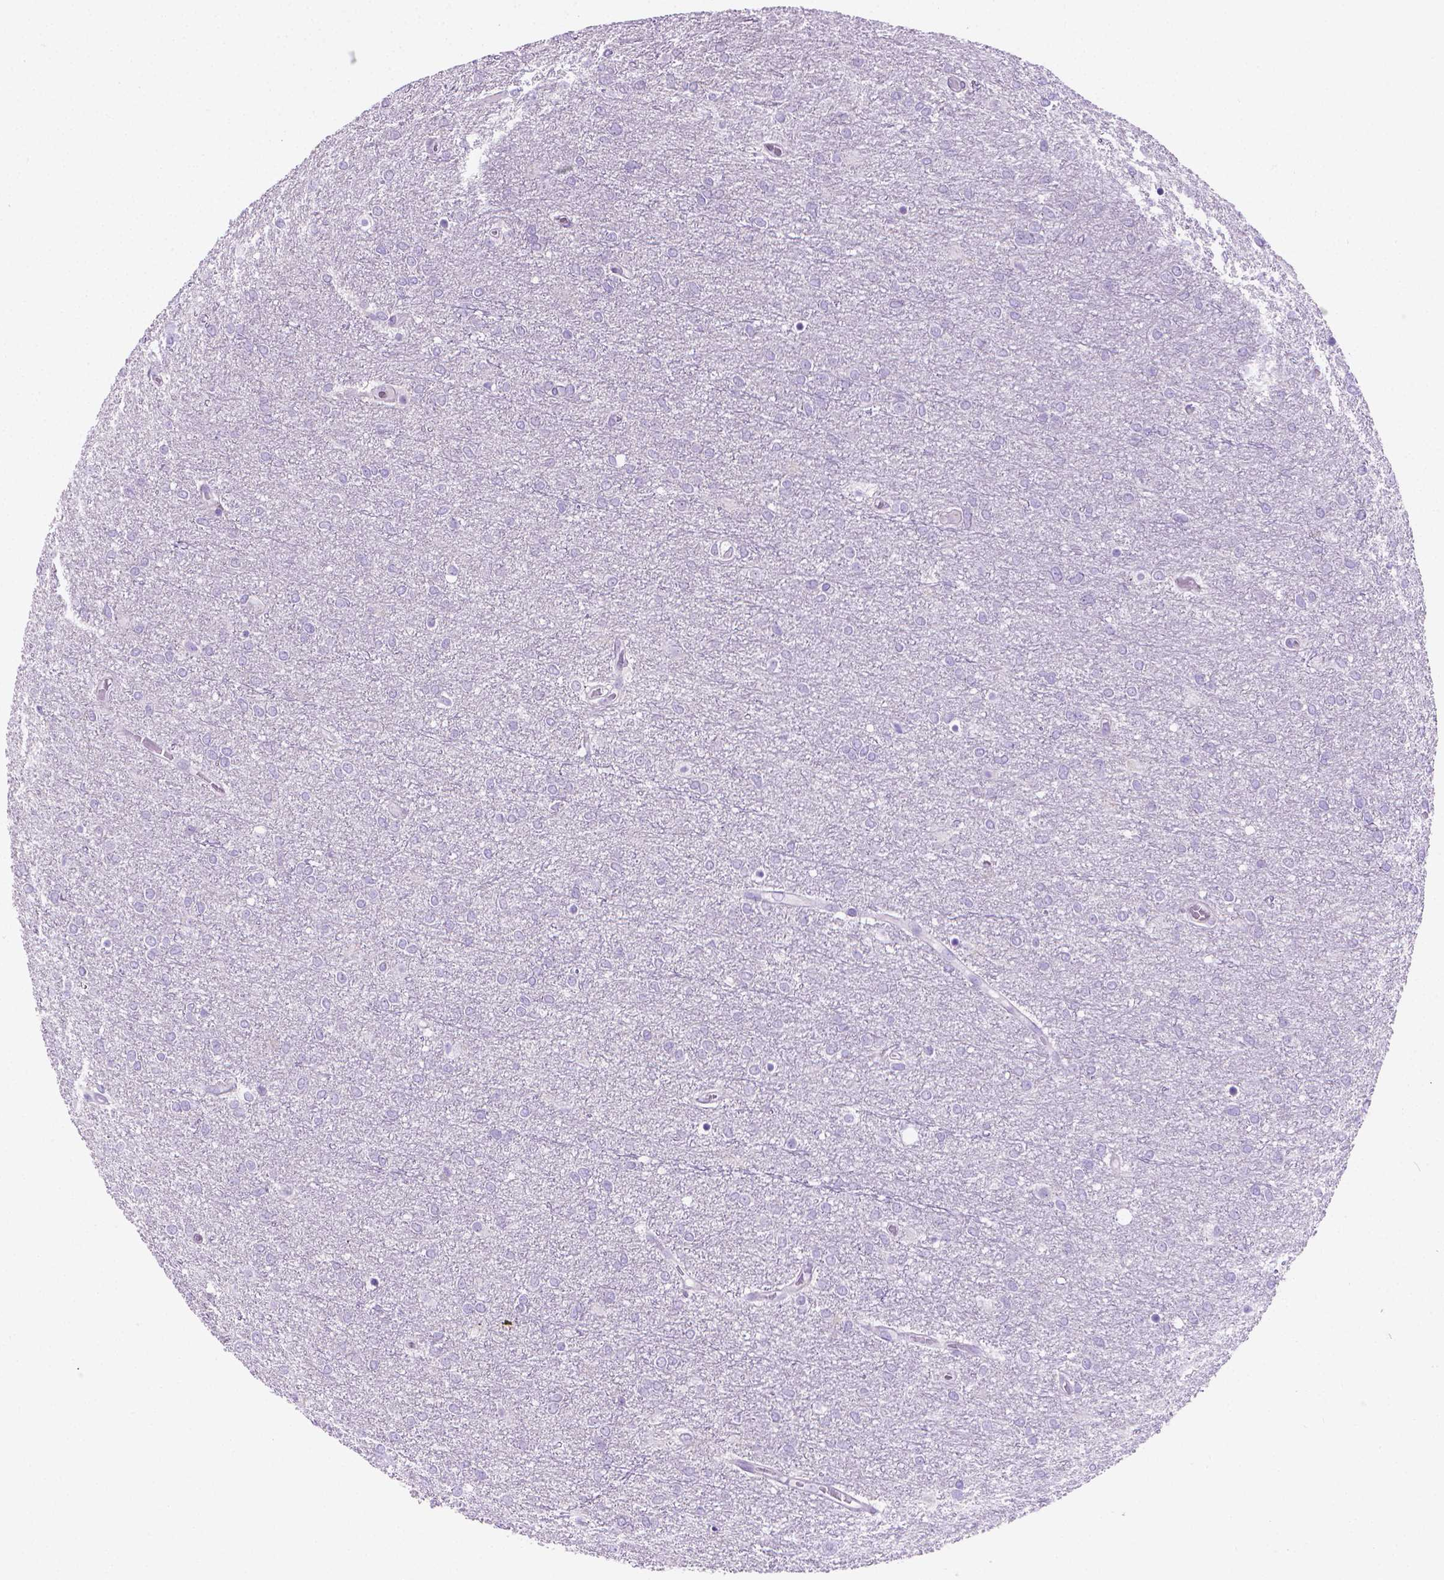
{"staining": {"intensity": "negative", "quantity": "none", "location": "none"}, "tissue": "glioma", "cell_type": "Tumor cells", "image_type": "cancer", "snomed": [{"axis": "morphology", "description": "Glioma, malignant, High grade"}, {"axis": "topography", "description": "Brain"}], "caption": "Tumor cells are negative for brown protein staining in malignant glioma (high-grade).", "gene": "FASN", "patient": {"sex": "female", "age": 61}}